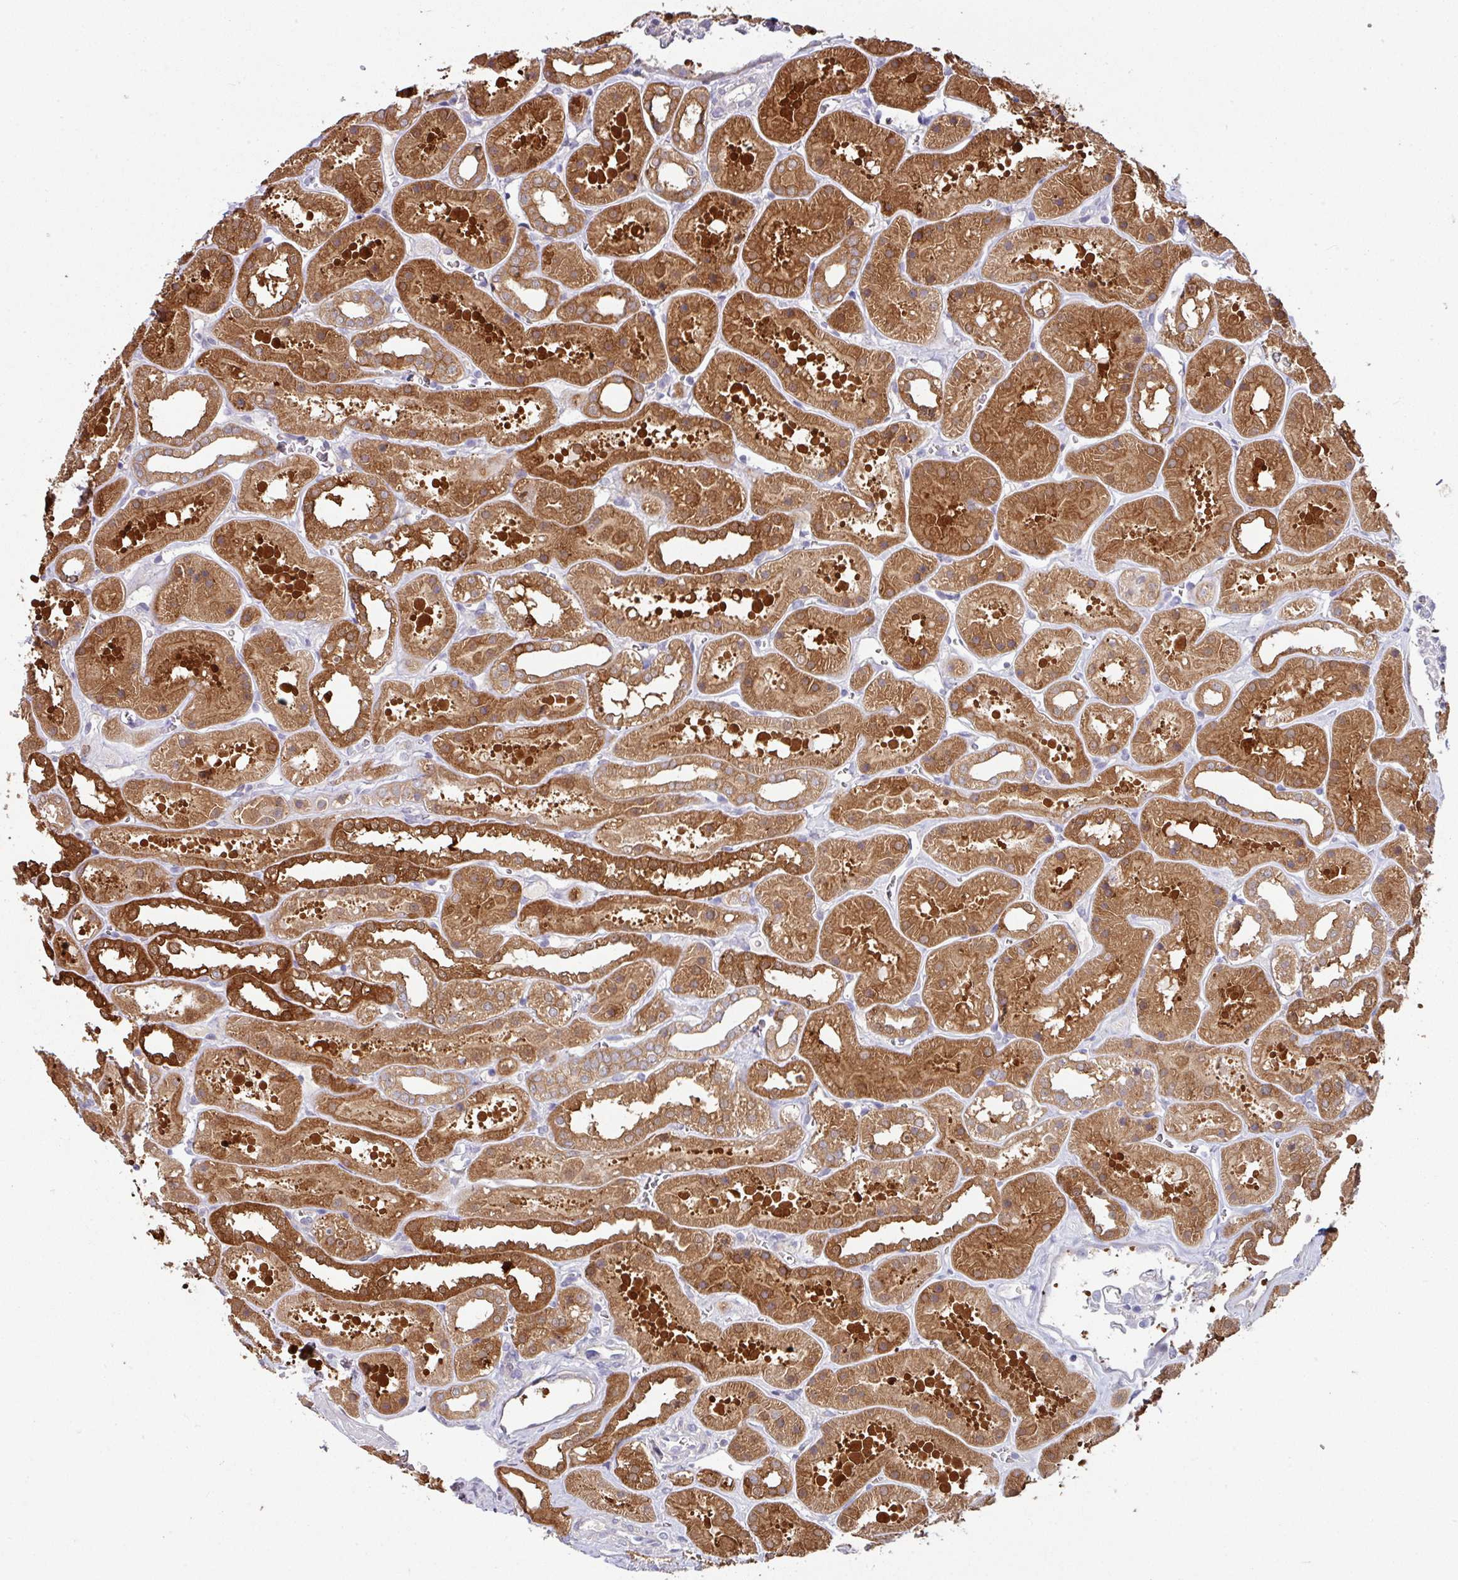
{"staining": {"intensity": "negative", "quantity": "none", "location": "none"}, "tissue": "kidney", "cell_type": "Cells in glomeruli", "image_type": "normal", "snomed": [{"axis": "morphology", "description": "Normal tissue, NOS"}, {"axis": "topography", "description": "Kidney"}], "caption": "DAB immunohistochemical staining of unremarkable human kidney shows no significant expression in cells in glomeruli.", "gene": "SLAMF6", "patient": {"sex": "female", "age": 41}}